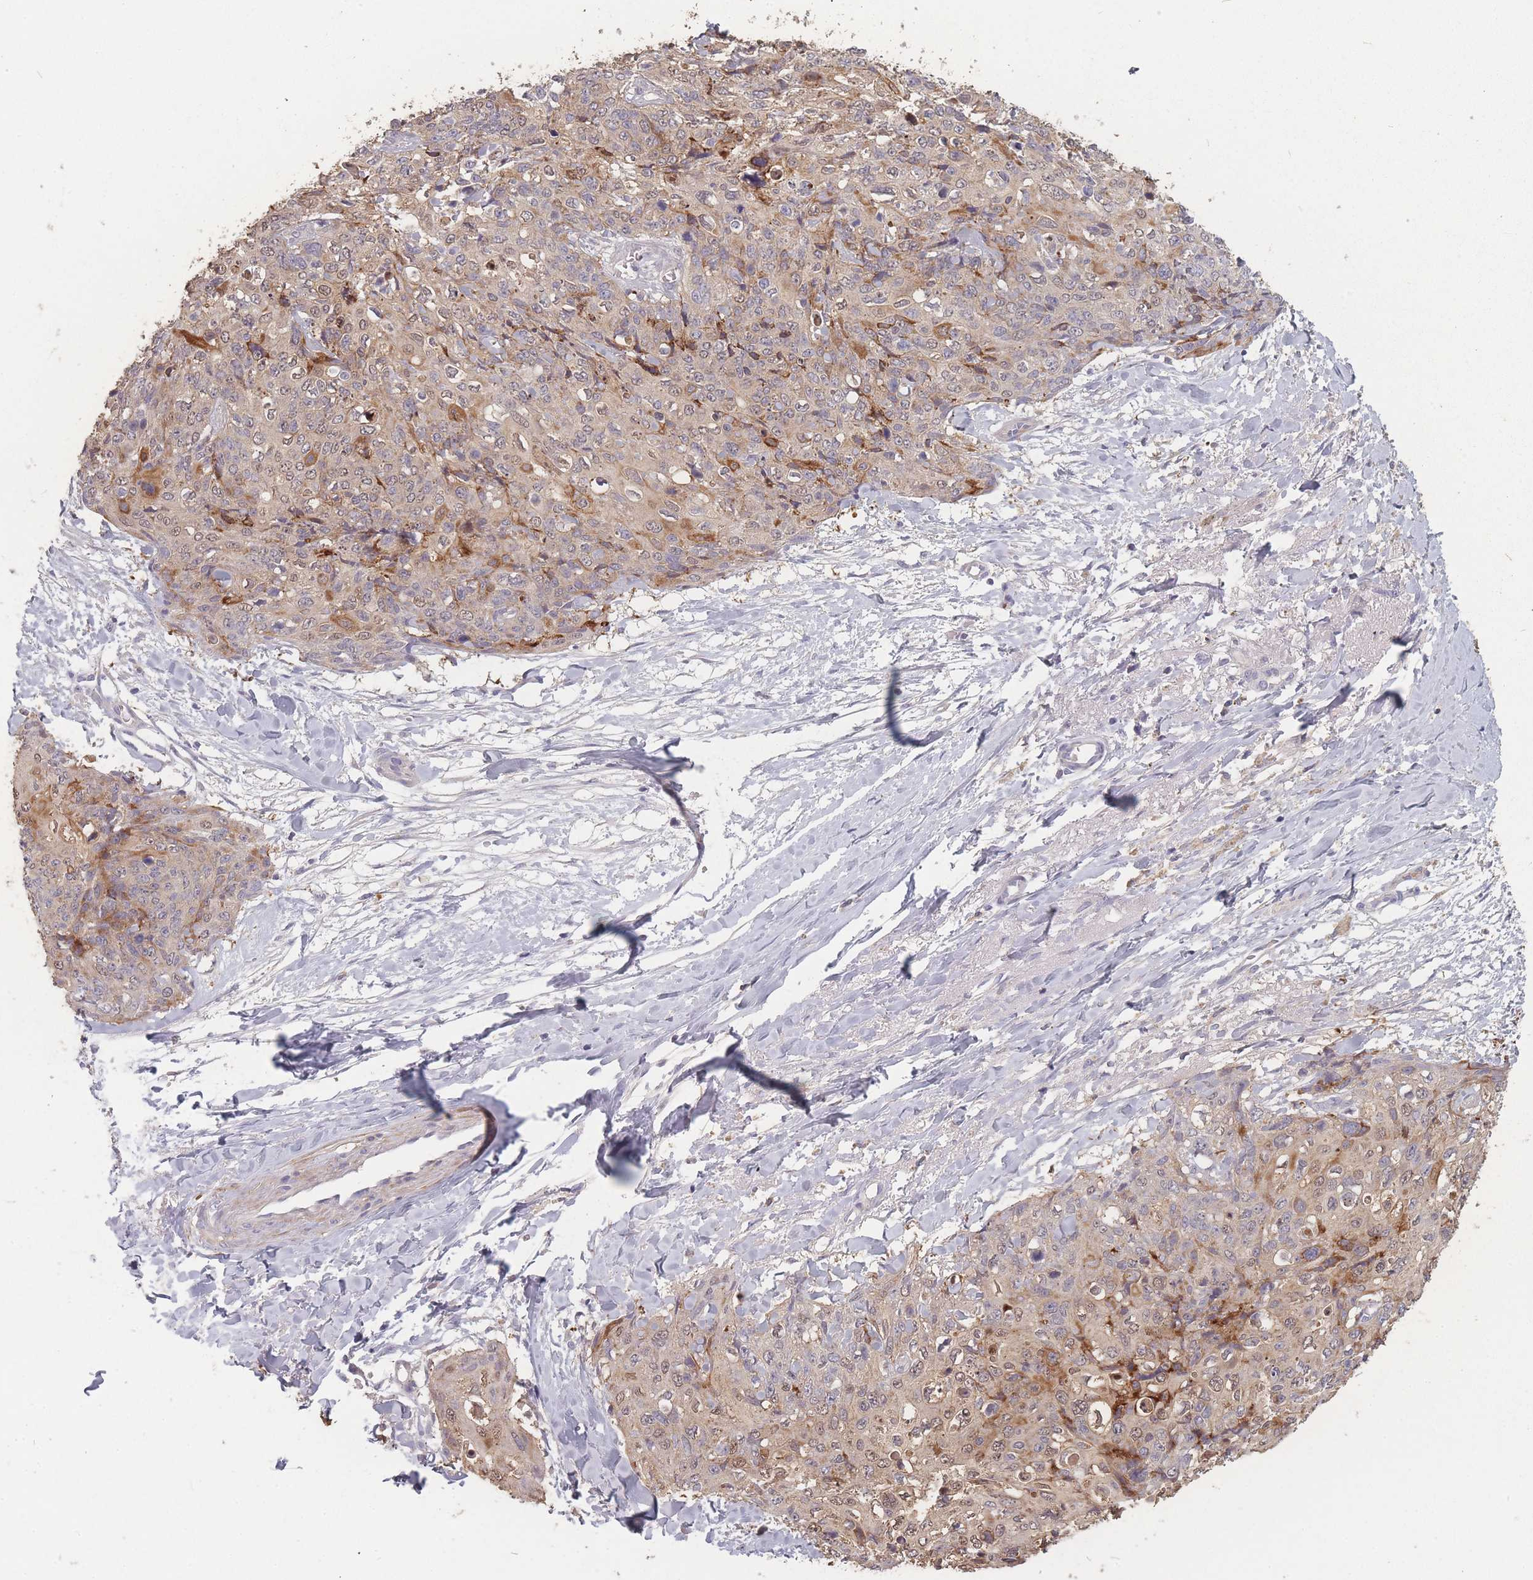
{"staining": {"intensity": "weak", "quantity": "<25%", "location": "cytoplasmic/membranous,nuclear"}, "tissue": "skin cancer", "cell_type": "Tumor cells", "image_type": "cancer", "snomed": [{"axis": "morphology", "description": "Squamous cell carcinoma, NOS"}, {"axis": "topography", "description": "Skin"}, {"axis": "topography", "description": "Vulva"}], "caption": "Photomicrograph shows no significant protein expression in tumor cells of squamous cell carcinoma (skin). (DAB immunohistochemistry (IHC) visualized using brightfield microscopy, high magnification).", "gene": "BST1", "patient": {"sex": "female", "age": 85}}